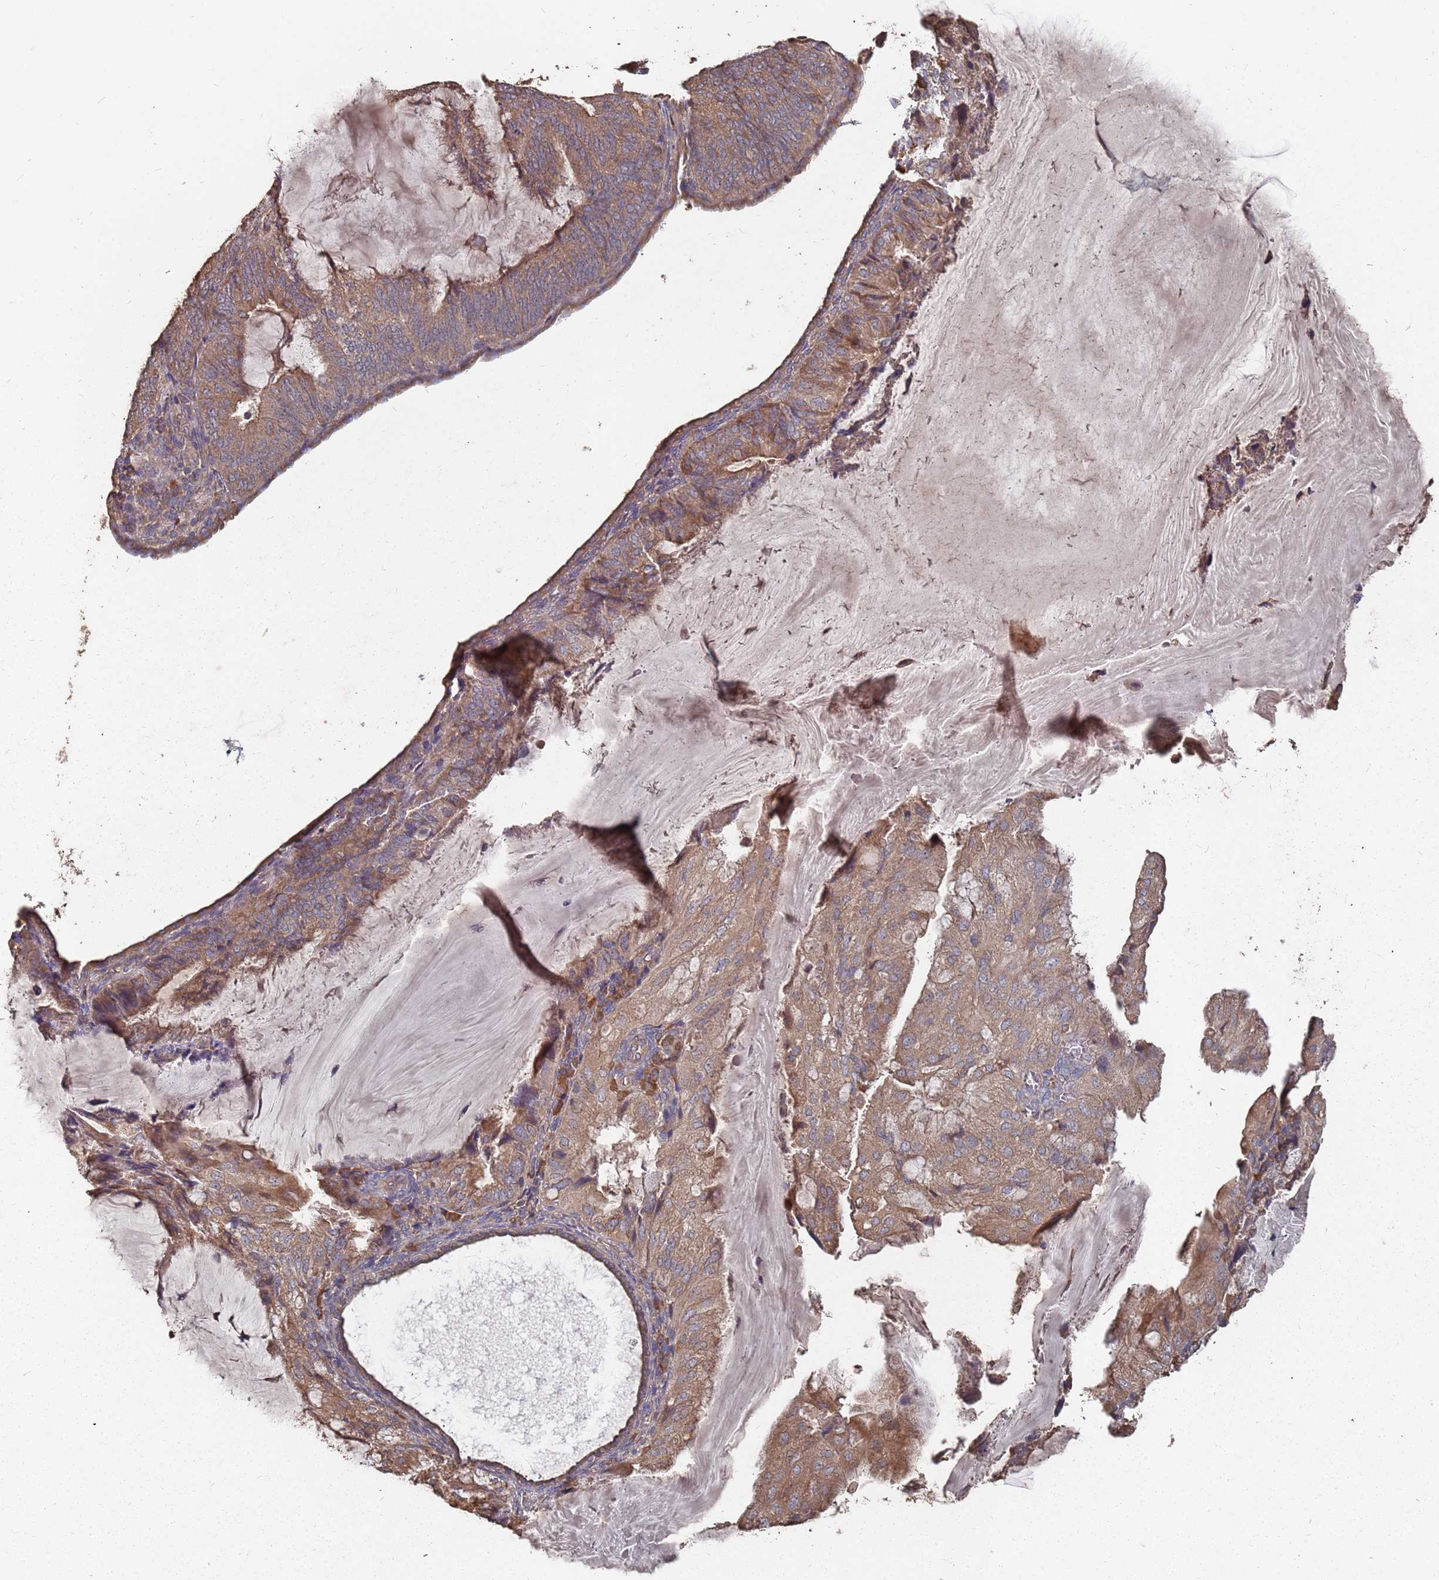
{"staining": {"intensity": "moderate", "quantity": ">75%", "location": "cytoplasmic/membranous"}, "tissue": "endometrial cancer", "cell_type": "Tumor cells", "image_type": "cancer", "snomed": [{"axis": "morphology", "description": "Adenocarcinoma, NOS"}, {"axis": "topography", "description": "Endometrium"}], "caption": "IHC (DAB (3,3'-diaminobenzidine)) staining of endometrial cancer (adenocarcinoma) displays moderate cytoplasmic/membranous protein expression in approximately >75% of tumor cells. The staining was performed using DAB (3,3'-diaminobenzidine) to visualize the protein expression in brown, while the nuclei were stained in blue with hematoxylin (Magnification: 20x).", "gene": "ATG5", "patient": {"sex": "female", "age": 81}}